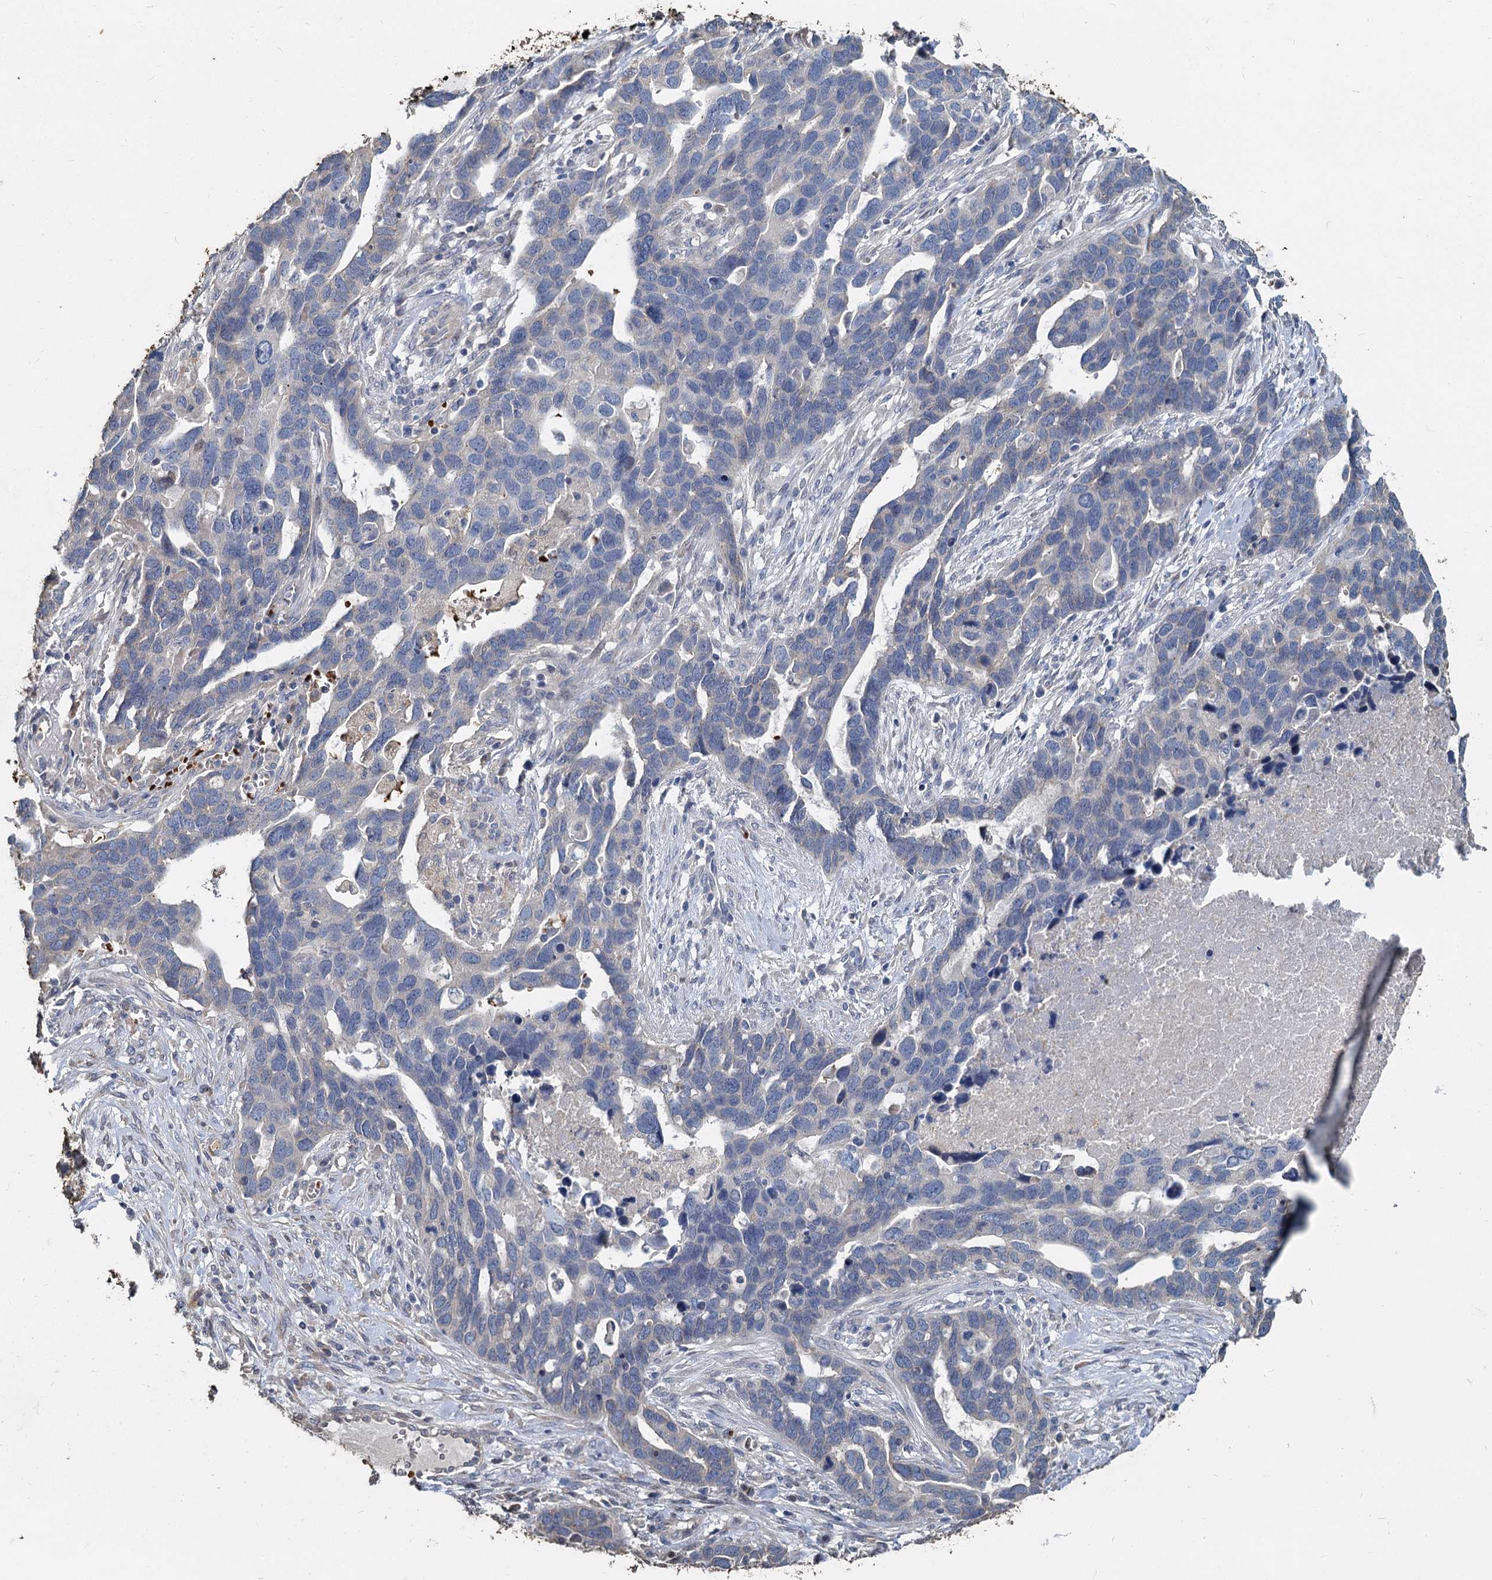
{"staining": {"intensity": "negative", "quantity": "none", "location": "none"}, "tissue": "ovarian cancer", "cell_type": "Tumor cells", "image_type": "cancer", "snomed": [{"axis": "morphology", "description": "Cystadenocarcinoma, serous, NOS"}, {"axis": "topography", "description": "Ovary"}], "caption": "An IHC image of ovarian serous cystadenocarcinoma is shown. There is no staining in tumor cells of ovarian serous cystadenocarcinoma. The staining was performed using DAB to visualize the protein expression in brown, while the nuclei were stained in blue with hematoxylin (Magnification: 20x).", "gene": "TCTN2", "patient": {"sex": "female", "age": 54}}